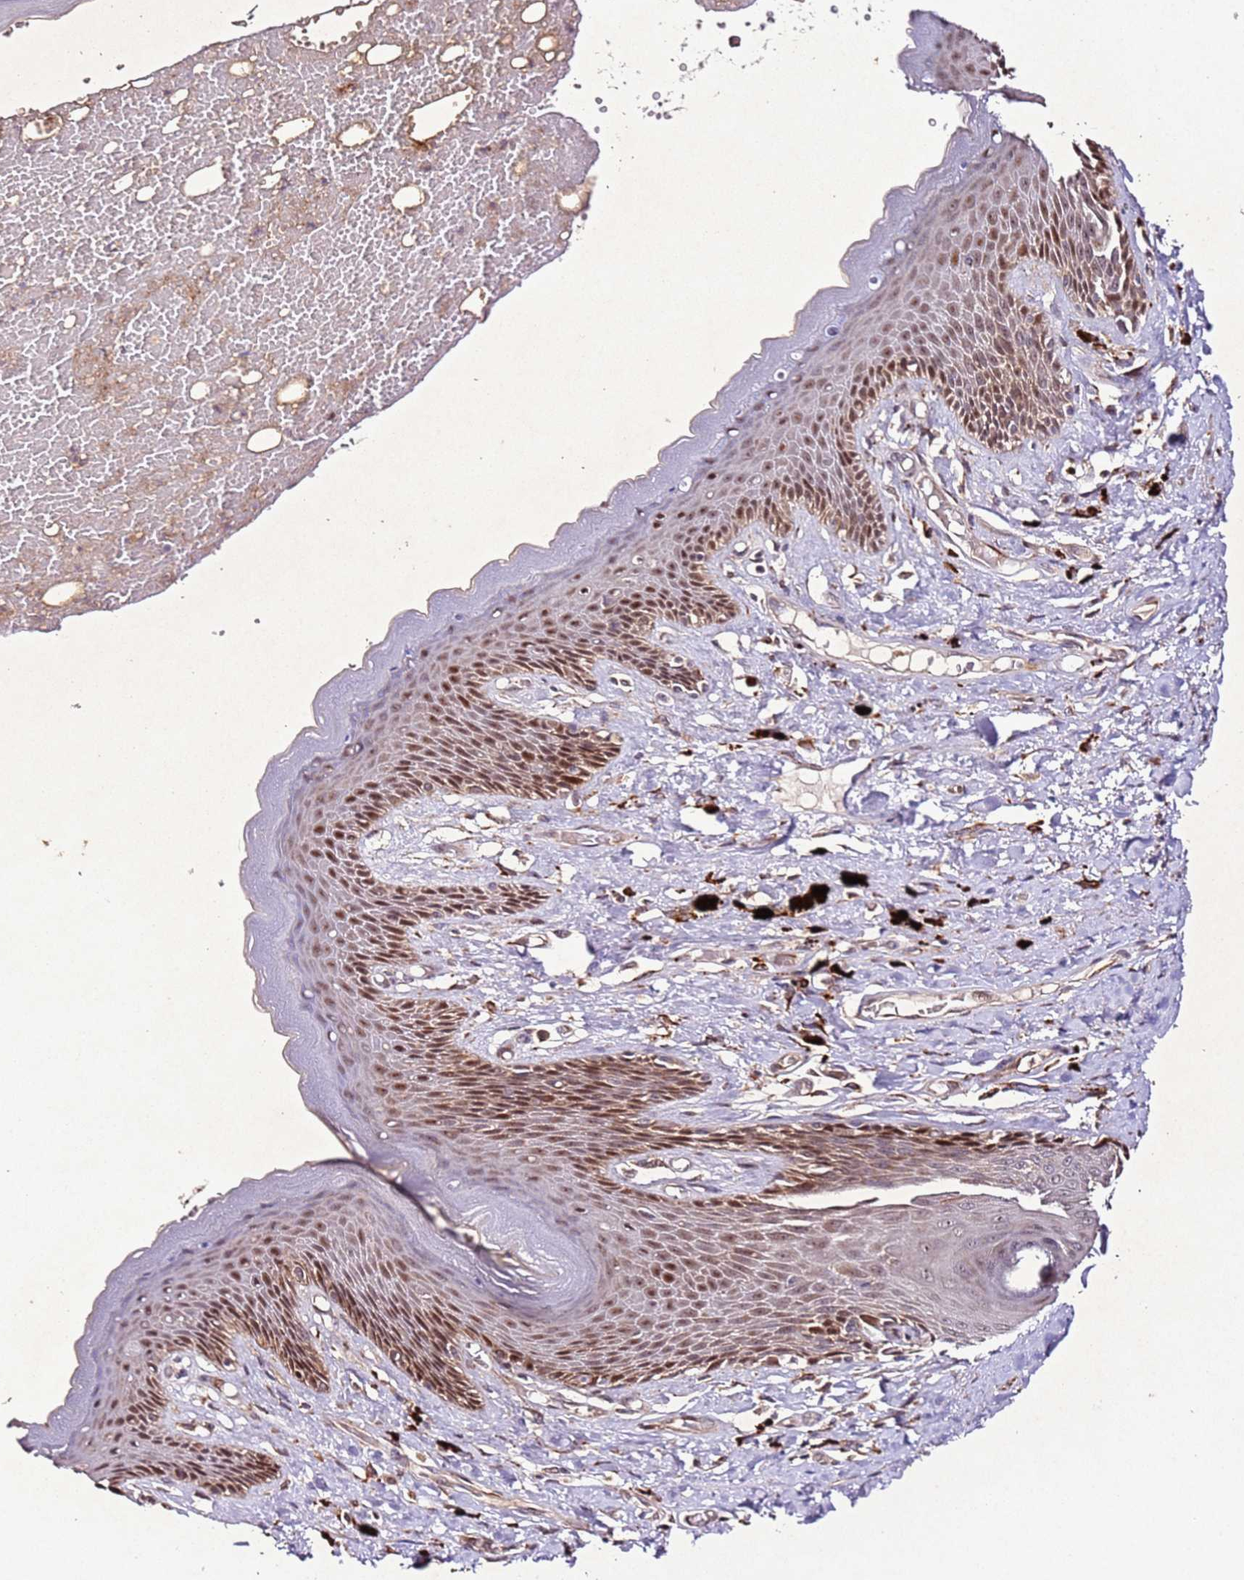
{"staining": {"intensity": "moderate", "quantity": ">75%", "location": "cytoplasmic/membranous,nuclear"}, "tissue": "skin", "cell_type": "Epidermal cells", "image_type": "normal", "snomed": [{"axis": "morphology", "description": "Normal tissue, NOS"}, {"axis": "topography", "description": "Anal"}], "caption": "DAB (3,3'-diaminobenzidine) immunohistochemical staining of benign skin shows moderate cytoplasmic/membranous,nuclear protein positivity in approximately >75% of epidermal cells.", "gene": "PTMA", "patient": {"sex": "female", "age": 78}}